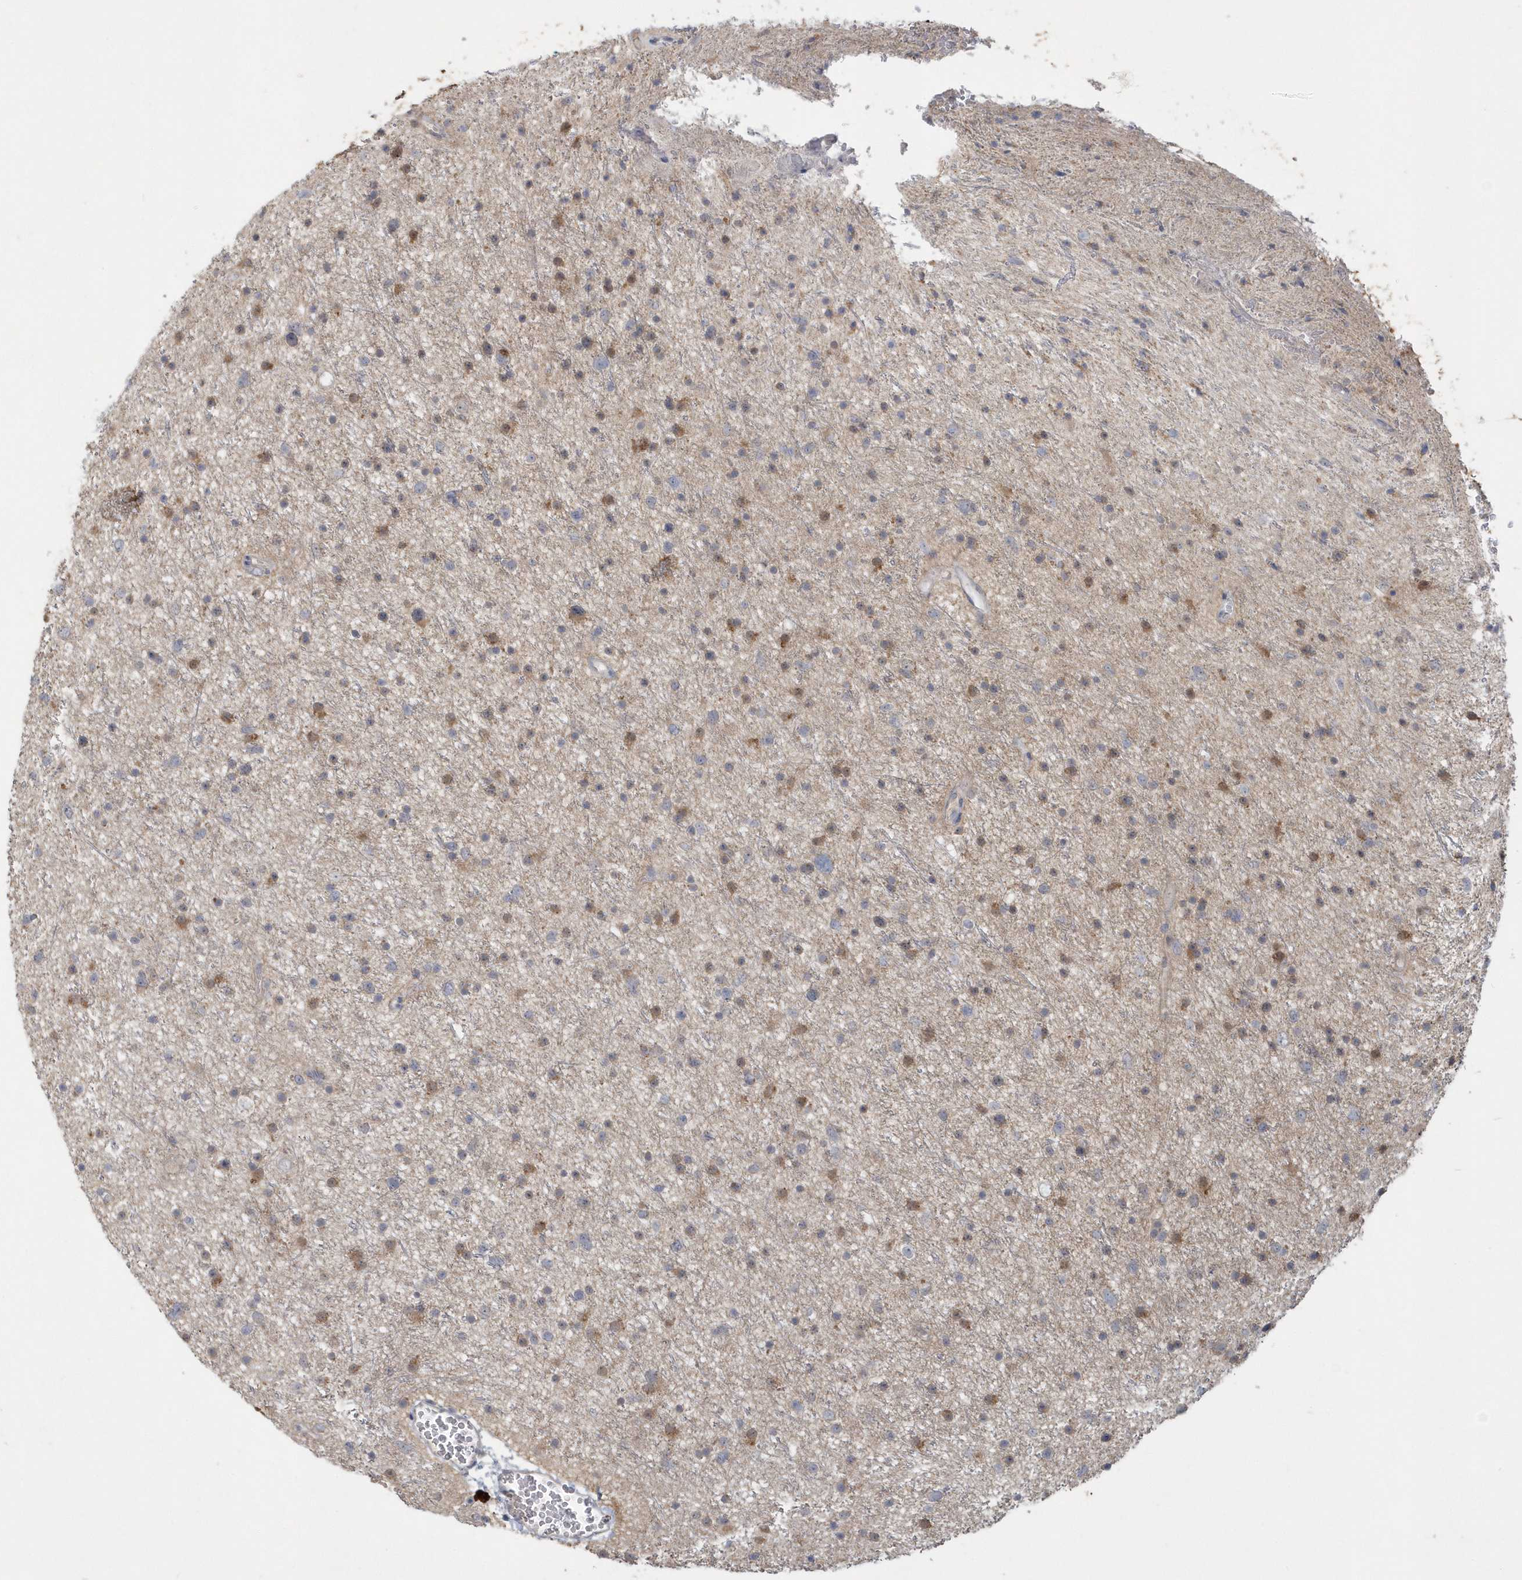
{"staining": {"intensity": "moderate", "quantity": "25%-75%", "location": "cytoplasmic/membranous"}, "tissue": "glioma", "cell_type": "Tumor cells", "image_type": "cancer", "snomed": [{"axis": "morphology", "description": "Glioma, malignant, Low grade"}, {"axis": "topography", "description": "Cerebral cortex"}], "caption": "A brown stain highlights moderate cytoplasmic/membranous staining of a protein in glioma tumor cells. (DAB (3,3'-diaminobenzidine) = brown stain, brightfield microscopy at high magnification).", "gene": "AKR7A2", "patient": {"sex": "female", "age": 39}}